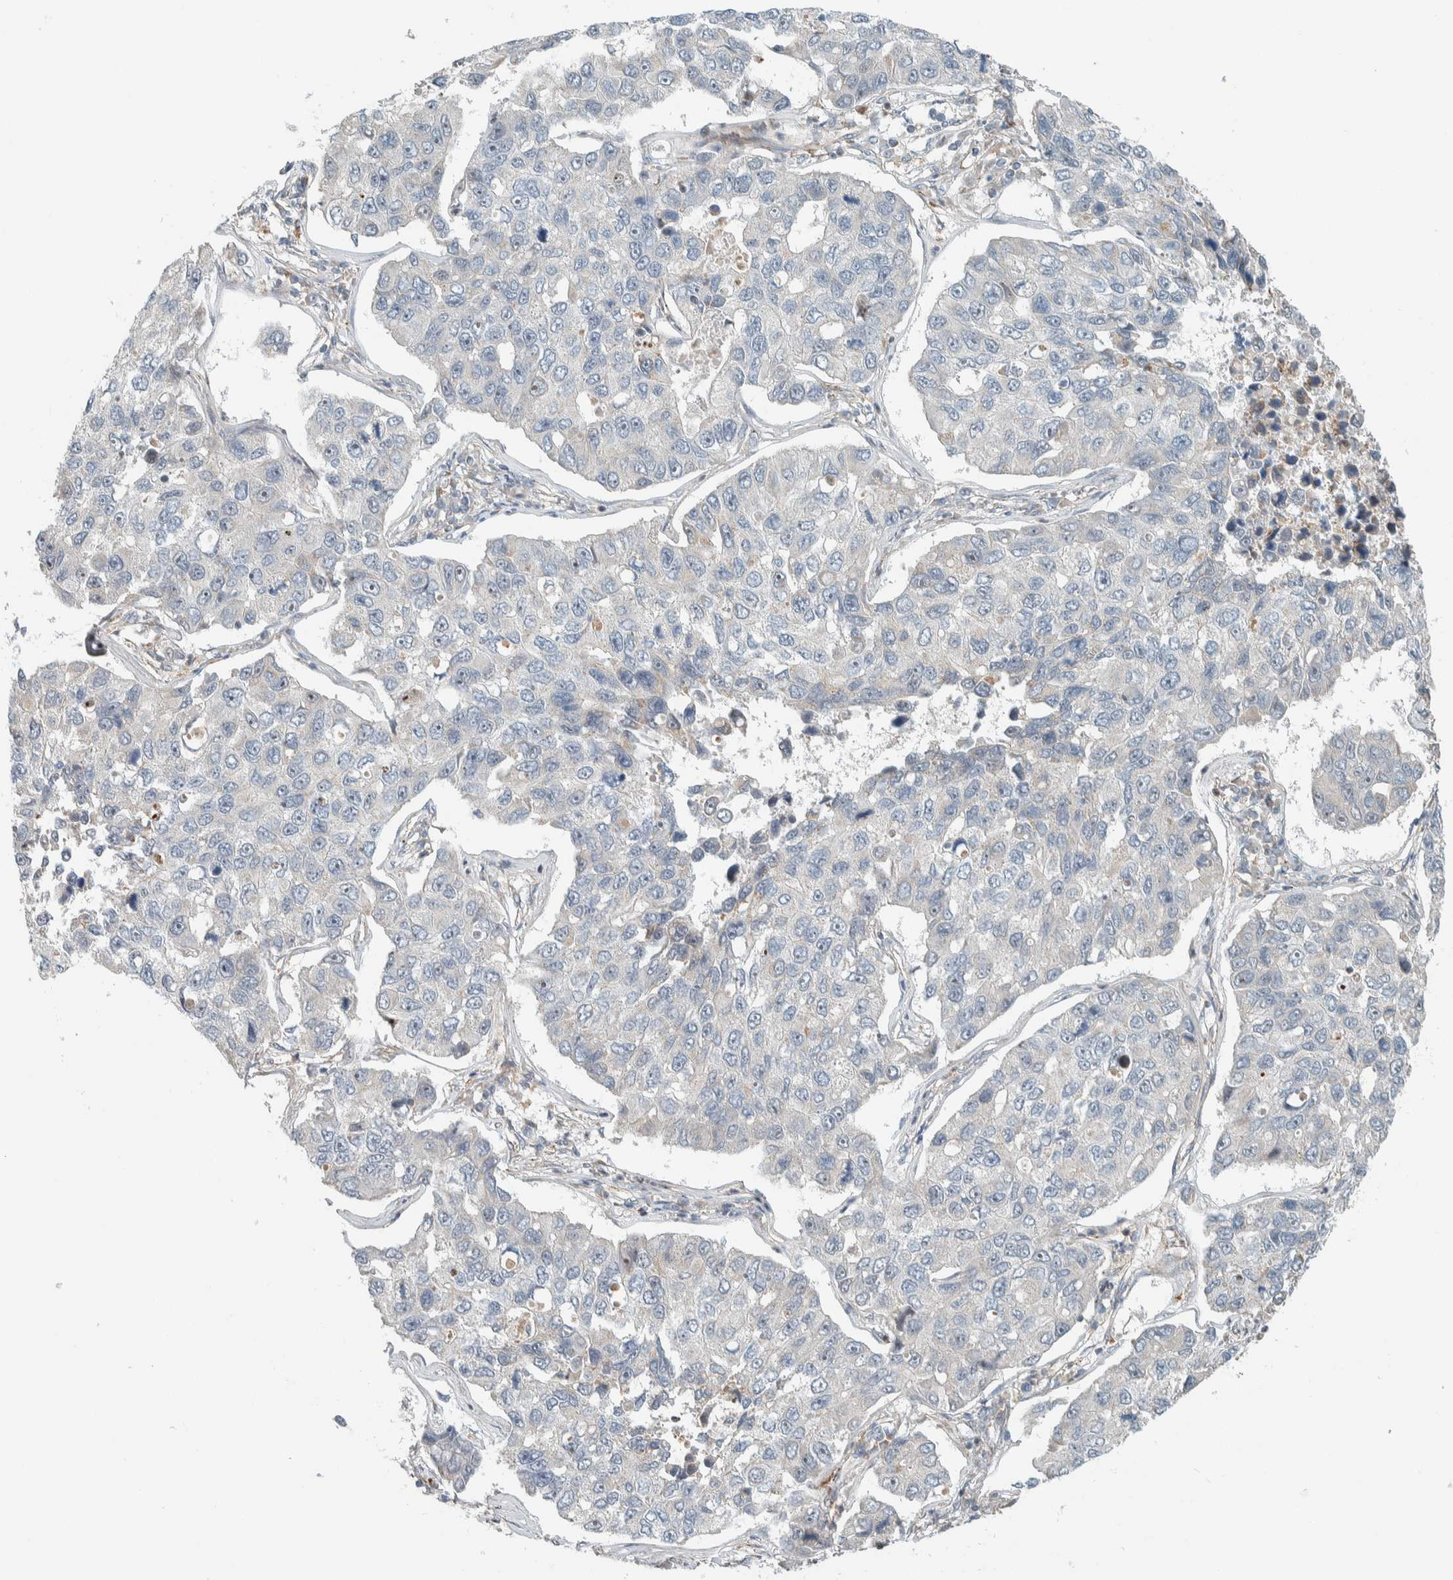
{"staining": {"intensity": "negative", "quantity": "none", "location": "none"}, "tissue": "lung cancer", "cell_type": "Tumor cells", "image_type": "cancer", "snomed": [{"axis": "morphology", "description": "Adenocarcinoma, NOS"}, {"axis": "topography", "description": "Lung"}], "caption": "Immunohistochemistry of human lung cancer displays no staining in tumor cells.", "gene": "SLFN12L", "patient": {"sex": "male", "age": 64}}